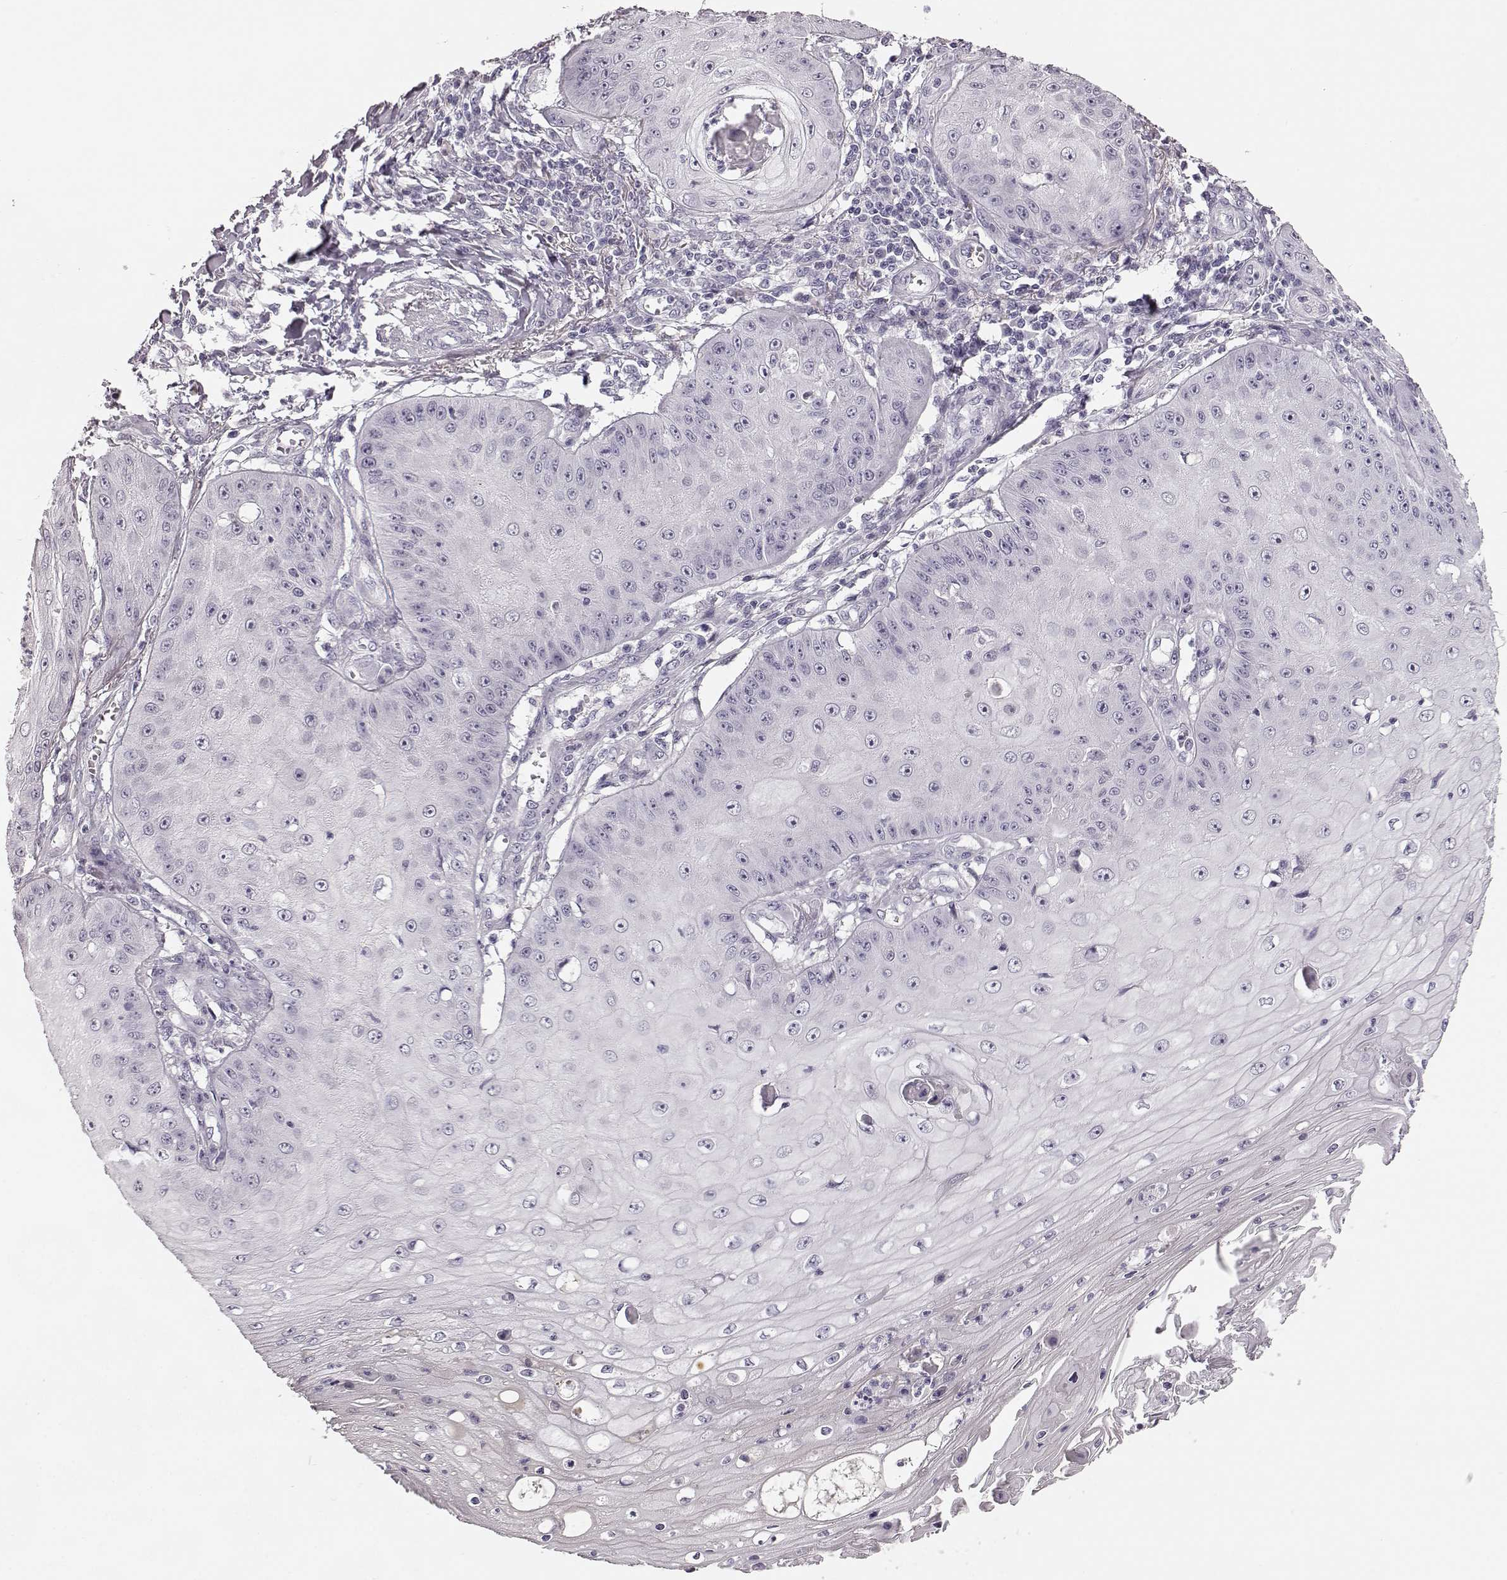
{"staining": {"intensity": "negative", "quantity": "none", "location": "none"}, "tissue": "skin cancer", "cell_type": "Tumor cells", "image_type": "cancer", "snomed": [{"axis": "morphology", "description": "Squamous cell carcinoma, NOS"}, {"axis": "topography", "description": "Skin"}], "caption": "High magnification brightfield microscopy of skin squamous cell carcinoma stained with DAB (3,3'-diaminobenzidine) (brown) and counterstained with hematoxylin (blue): tumor cells show no significant staining.", "gene": "KIAA0319", "patient": {"sex": "male", "age": 70}}